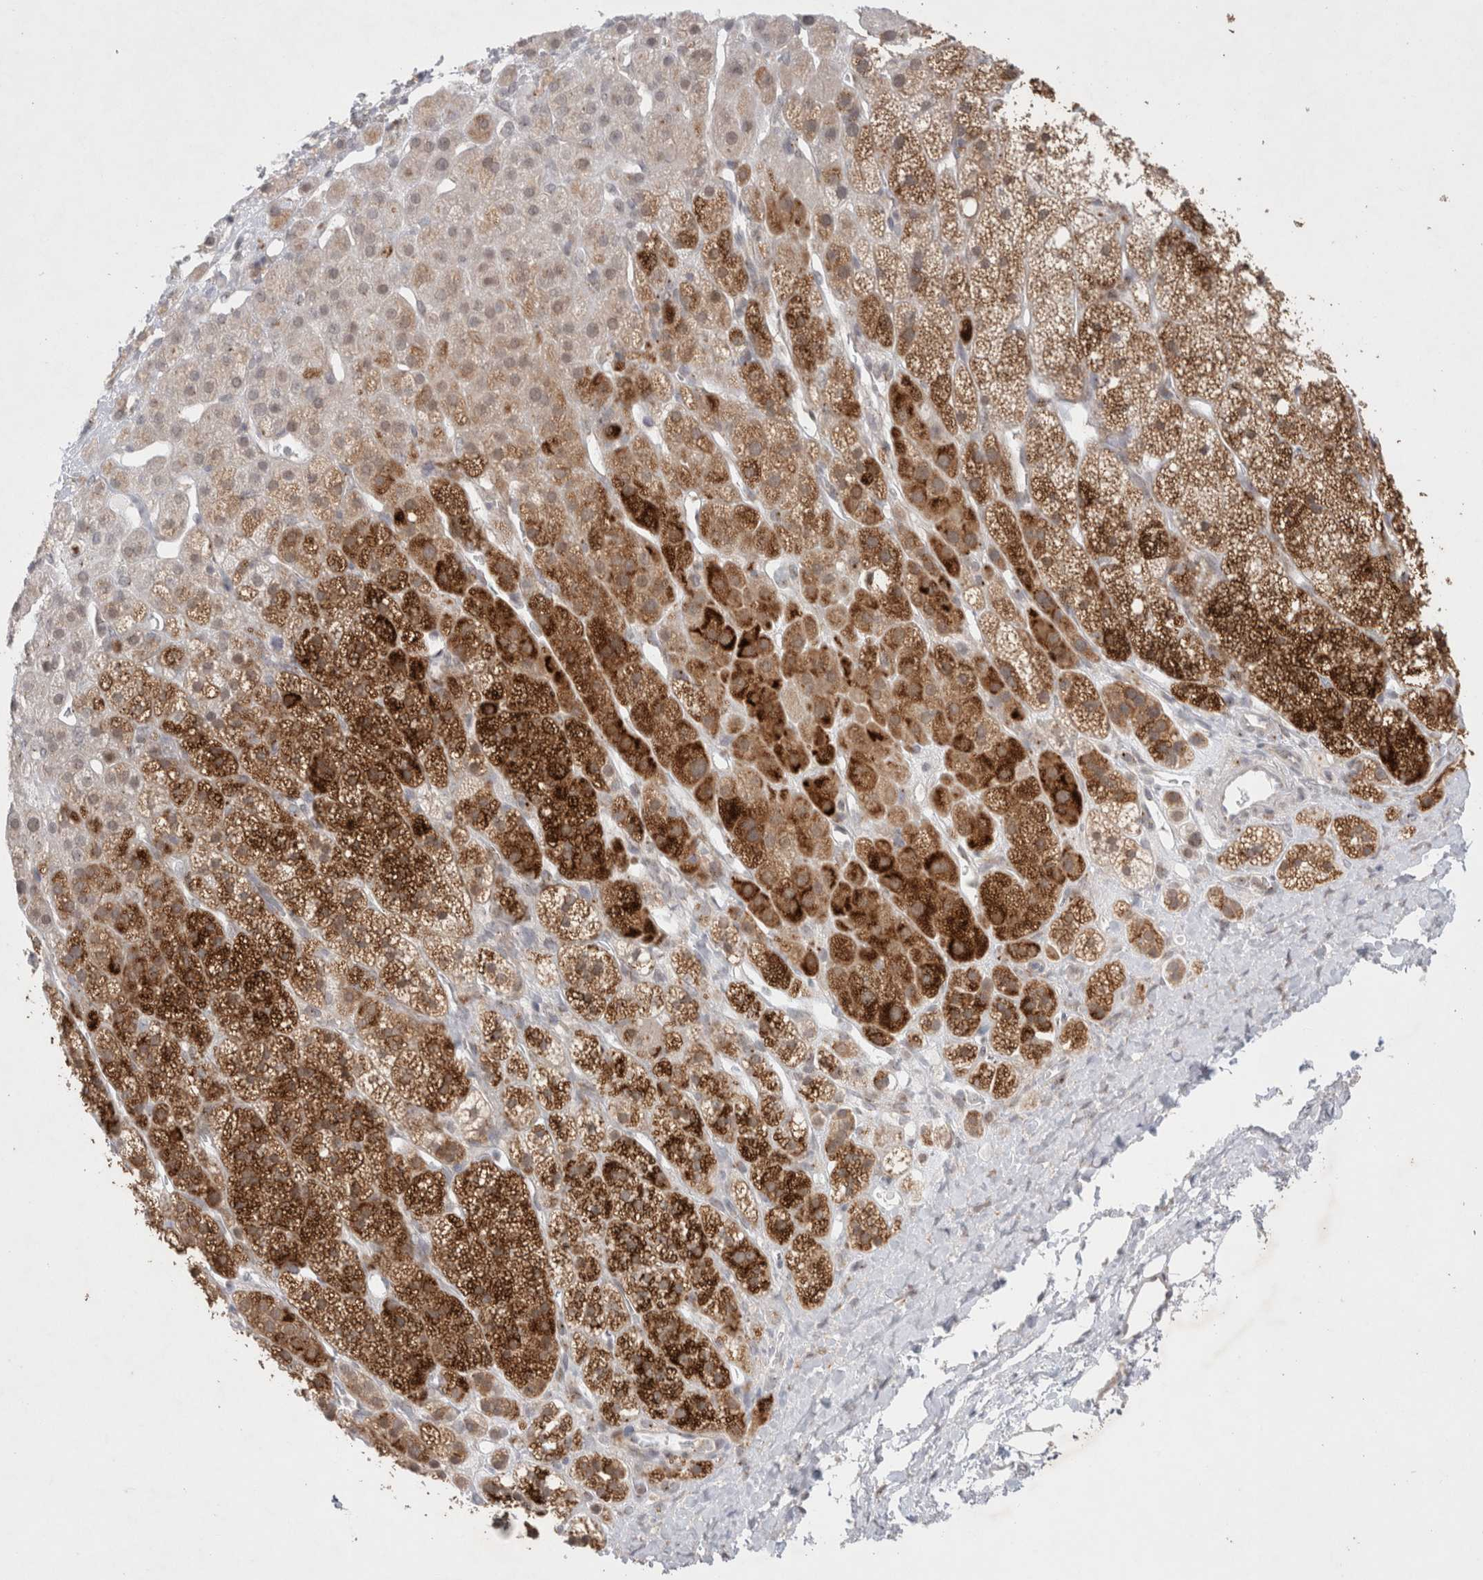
{"staining": {"intensity": "strong", "quantity": "25%-75%", "location": "cytoplasmic/membranous"}, "tissue": "adrenal gland", "cell_type": "Glandular cells", "image_type": "normal", "snomed": [{"axis": "morphology", "description": "Normal tissue, NOS"}, {"axis": "topography", "description": "Adrenal gland"}], "caption": "Immunohistochemical staining of benign adrenal gland demonstrates 25%-75% levels of strong cytoplasmic/membranous protein staining in about 25%-75% of glandular cells. The protein is shown in brown color, while the nuclei are stained blue.", "gene": "BICD2", "patient": {"sex": "male", "age": 56}}